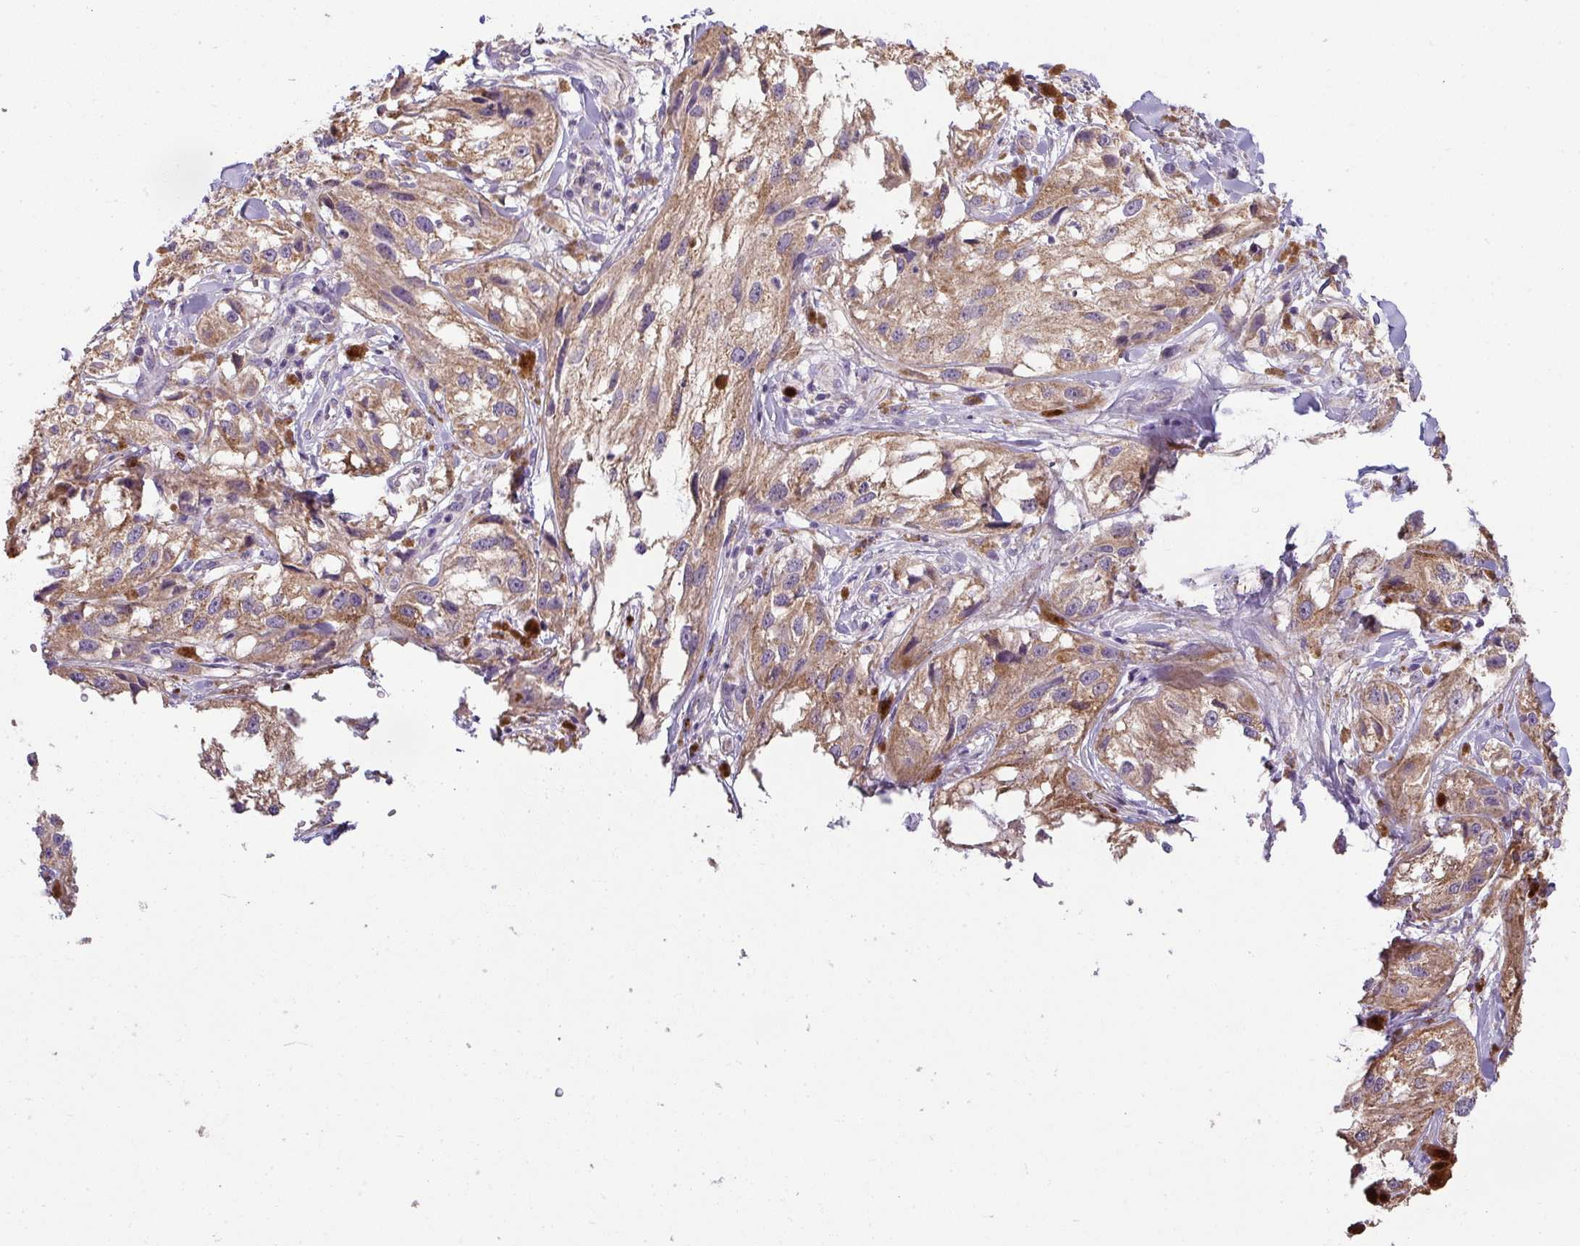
{"staining": {"intensity": "moderate", "quantity": ">75%", "location": "cytoplasmic/membranous"}, "tissue": "melanoma", "cell_type": "Tumor cells", "image_type": "cancer", "snomed": [{"axis": "morphology", "description": "Malignant melanoma, NOS"}, {"axis": "topography", "description": "Skin"}], "caption": "A brown stain highlights moderate cytoplasmic/membranous positivity of a protein in melanoma tumor cells.", "gene": "PALS2", "patient": {"sex": "male", "age": 88}}